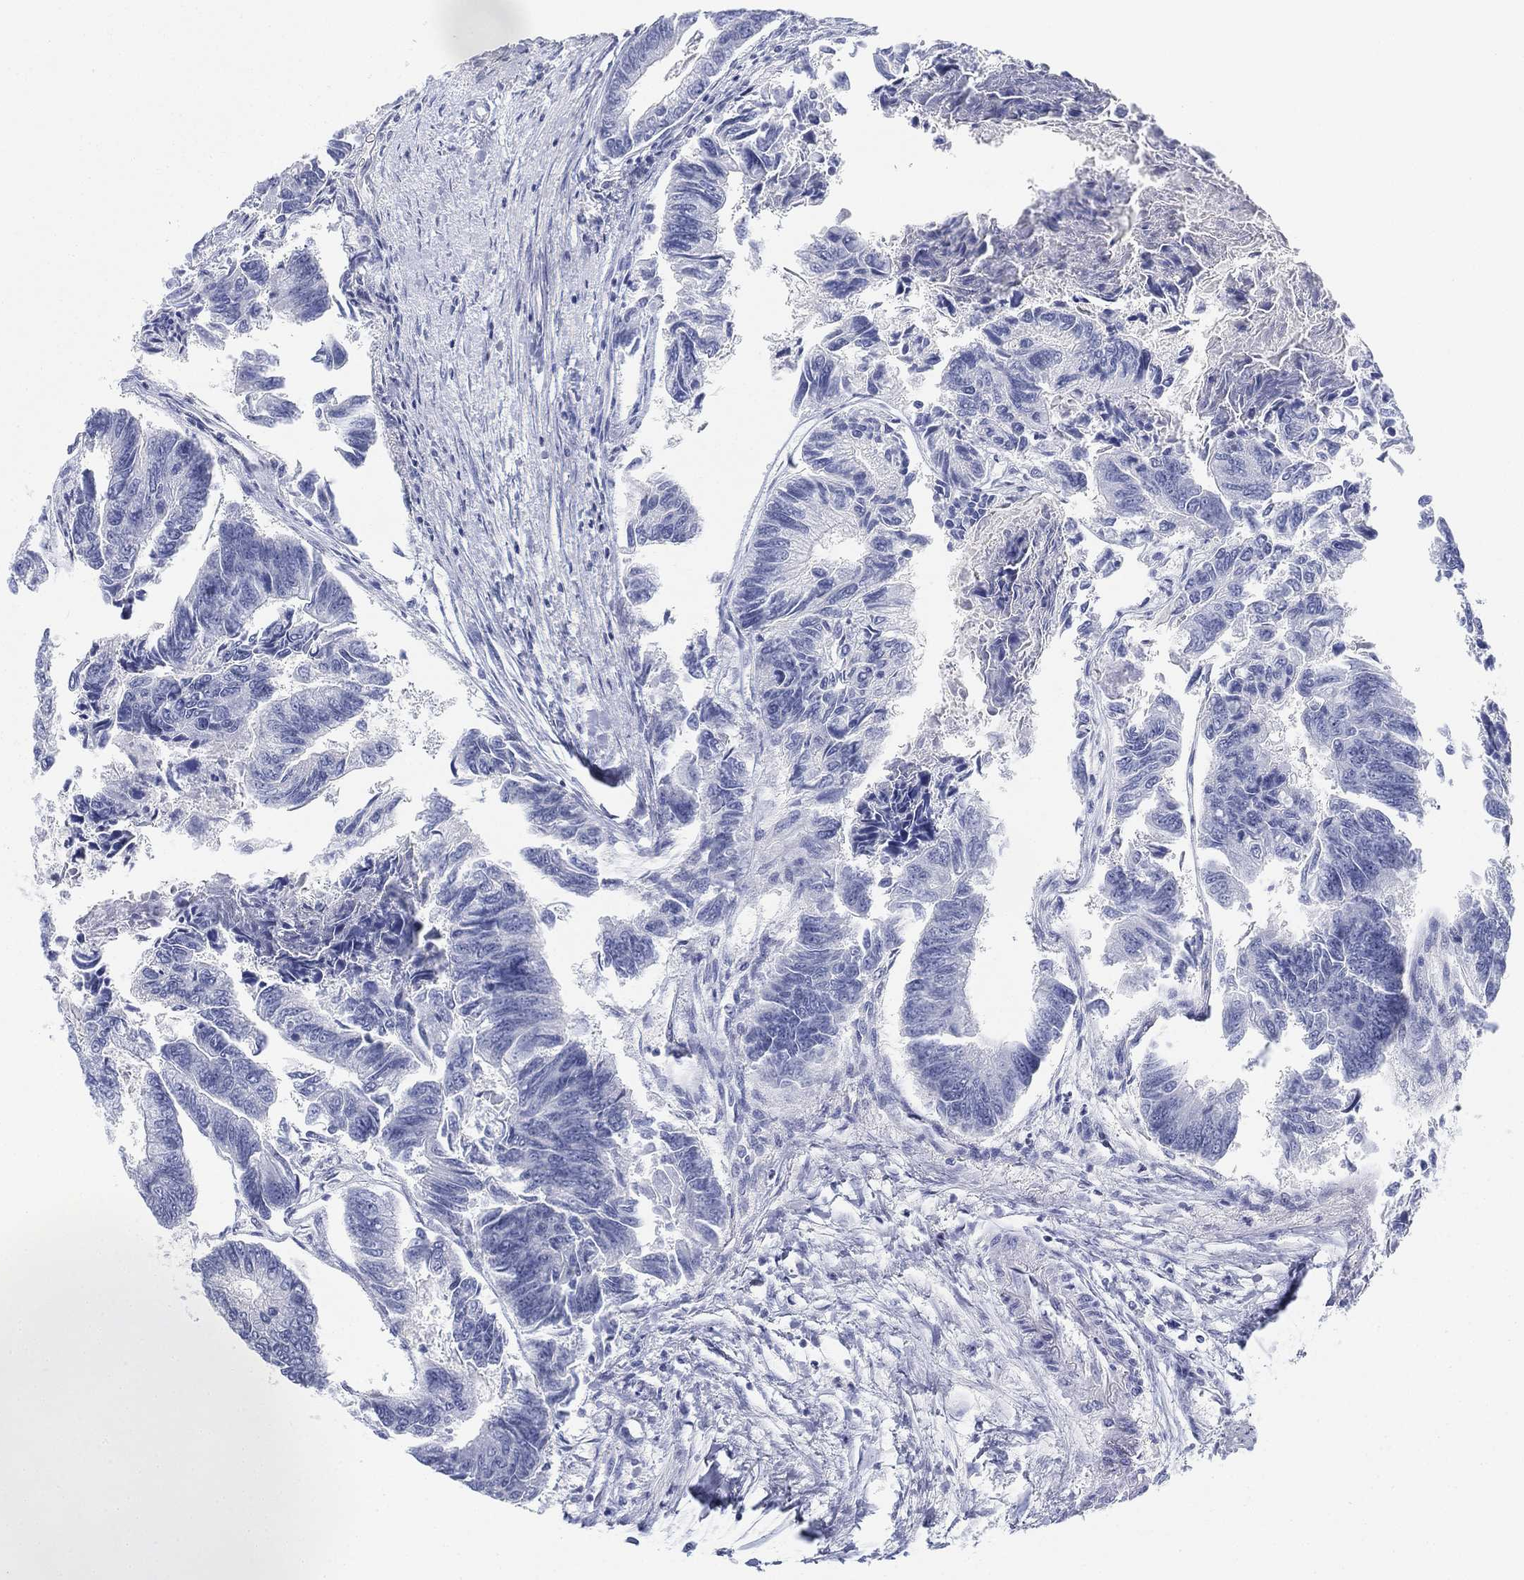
{"staining": {"intensity": "negative", "quantity": "none", "location": "none"}, "tissue": "colorectal cancer", "cell_type": "Tumor cells", "image_type": "cancer", "snomed": [{"axis": "morphology", "description": "Adenocarcinoma, NOS"}, {"axis": "topography", "description": "Colon"}], "caption": "Immunohistochemical staining of colorectal adenocarcinoma demonstrates no significant expression in tumor cells. The staining was performed using DAB (3,3'-diaminobenzidine) to visualize the protein expression in brown, while the nuclei were stained in blue with hematoxylin (Magnification: 20x).", "gene": "GCNA", "patient": {"sex": "female", "age": 65}}